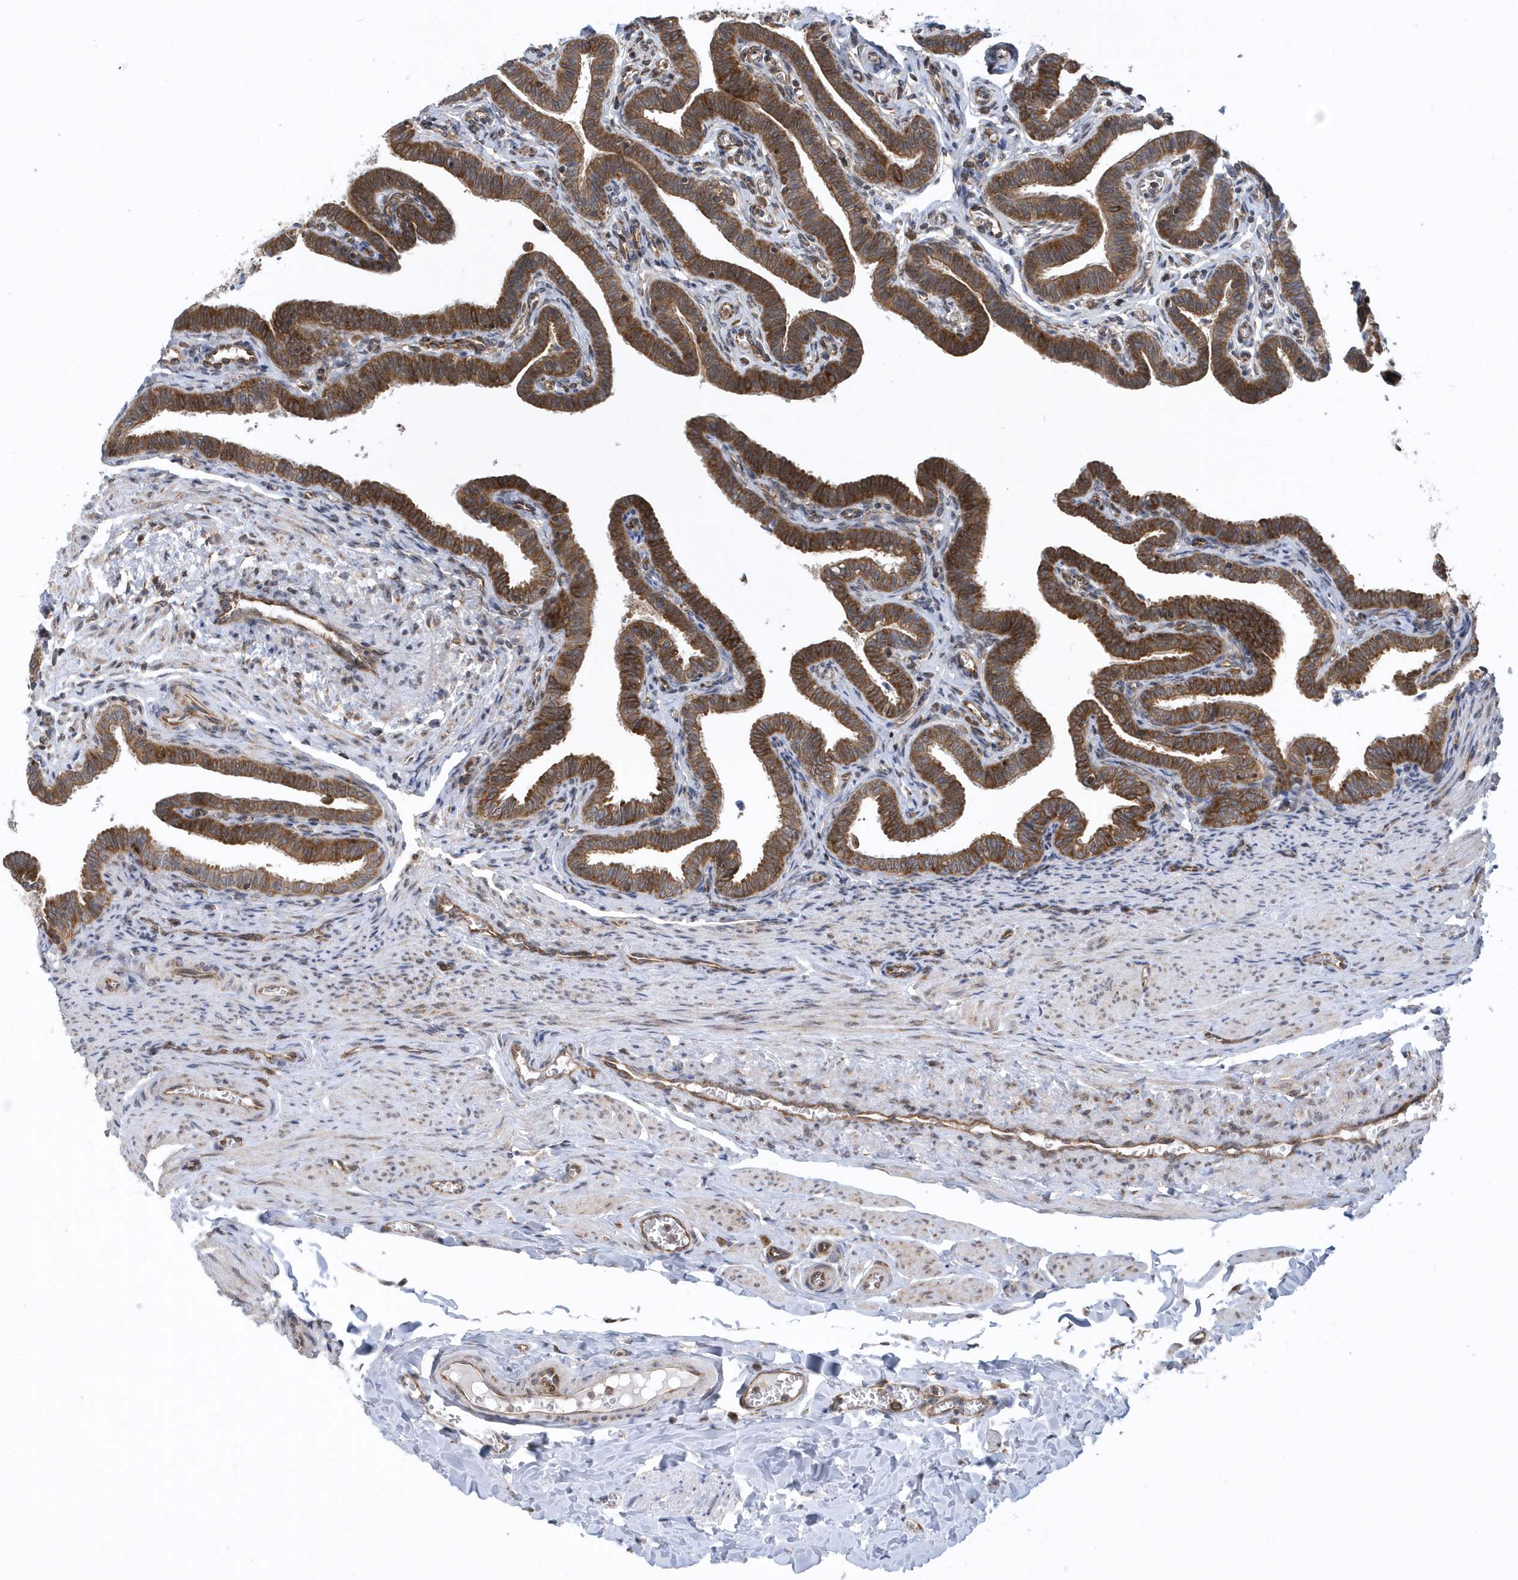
{"staining": {"intensity": "moderate", "quantity": ">75%", "location": "cytoplasmic/membranous"}, "tissue": "fallopian tube", "cell_type": "Glandular cells", "image_type": "normal", "snomed": [{"axis": "morphology", "description": "Normal tissue, NOS"}, {"axis": "topography", "description": "Fallopian tube"}], "caption": "DAB immunohistochemical staining of benign human fallopian tube shows moderate cytoplasmic/membranous protein staining in about >75% of glandular cells.", "gene": "PHF1", "patient": {"sex": "female", "age": 36}}